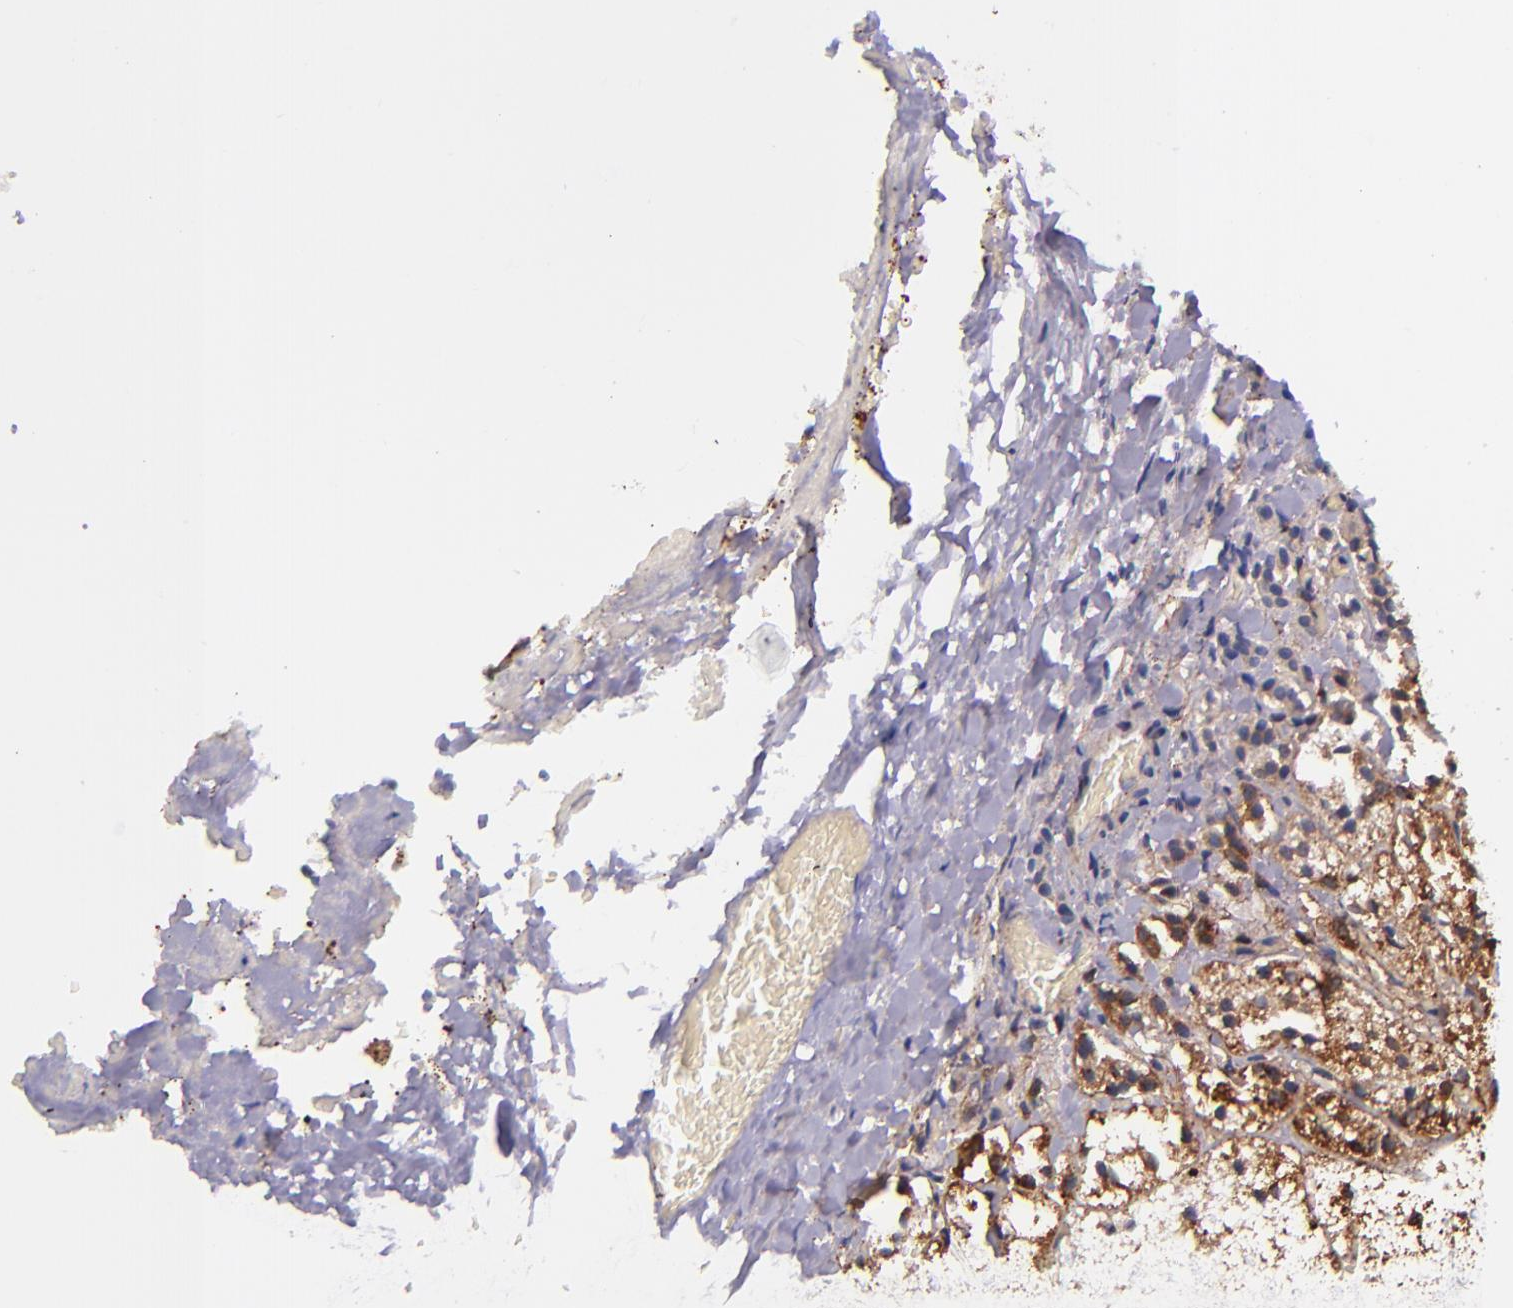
{"staining": {"intensity": "strong", "quantity": ">75%", "location": "cytoplasmic/membranous"}, "tissue": "adrenal gland", "cell_type": "Glandular cells", "image_type": "normal", "snomed": [{"axis": "morphology", "description": "Normal tissue, NOS"}, {"axis": "topography", "description": "Adrenal gland"}], "caption": "Immunohistochemistry (IHC) photomicrograph of benign adrenal gland stained for a protein (brown), which displays high levels of strong cytoplasmic/membranous positivity in about >75% of glandular cells.", "gene": "IDH3G", "patient": {"sex": "female", "age": 44}}